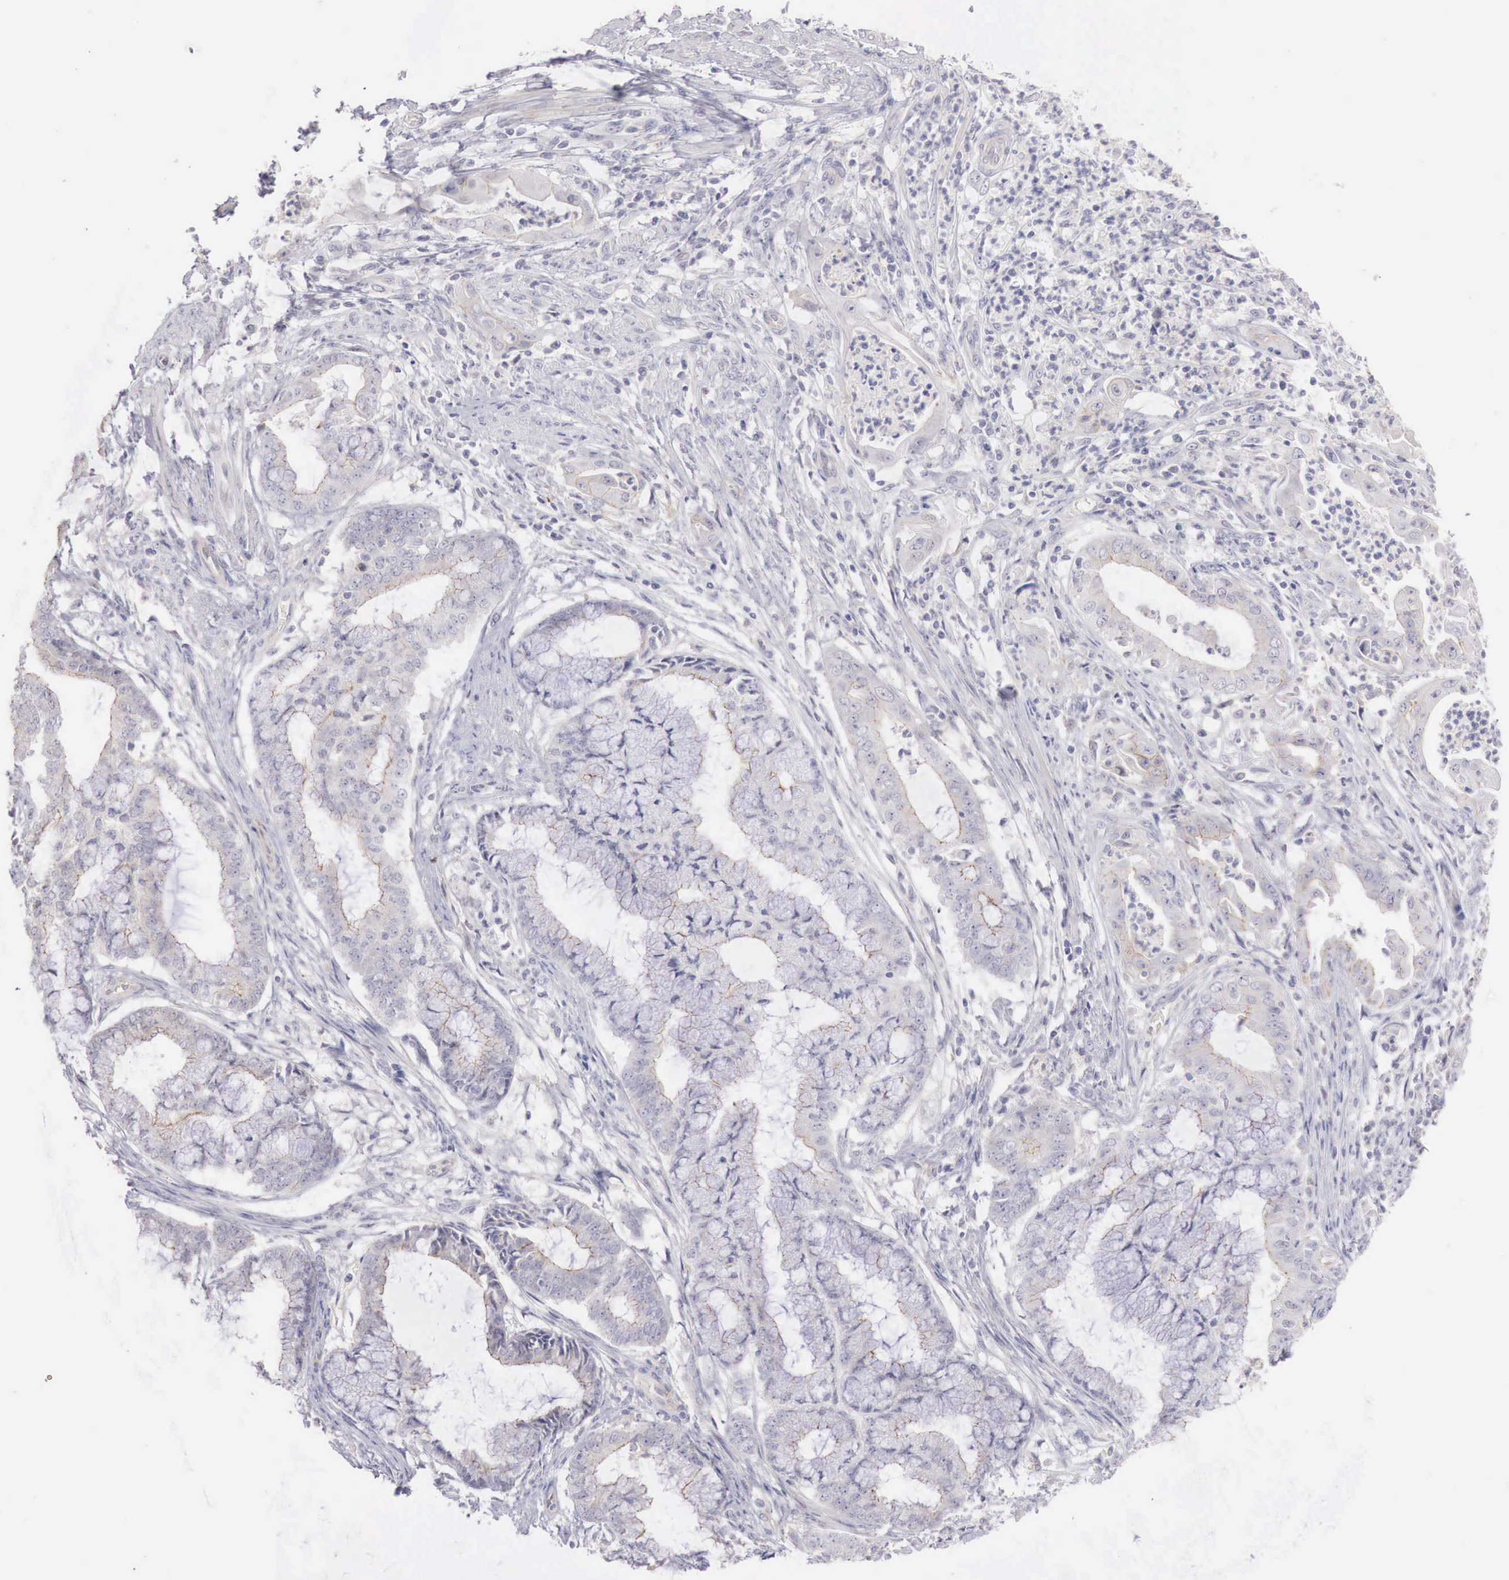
{"staining": {"intensity": "negative", "quantity": "none", "location": "none"}, "tissue": "endometrial cancer", "cell_type": "Tumor cells", "image_type": "cancer", "snomed": [{"axis": "morphology", "description": "Adenocarcinoma, NOS"}, {"axis": "topography", "description": "Endometrium"}], "caption": "This is an immunohistochemistry micrograph of endometrial cancer. There is no staining in tumor cells.", "gene": "TRIM13", "patient": {"sex": "female", "age": 63}}